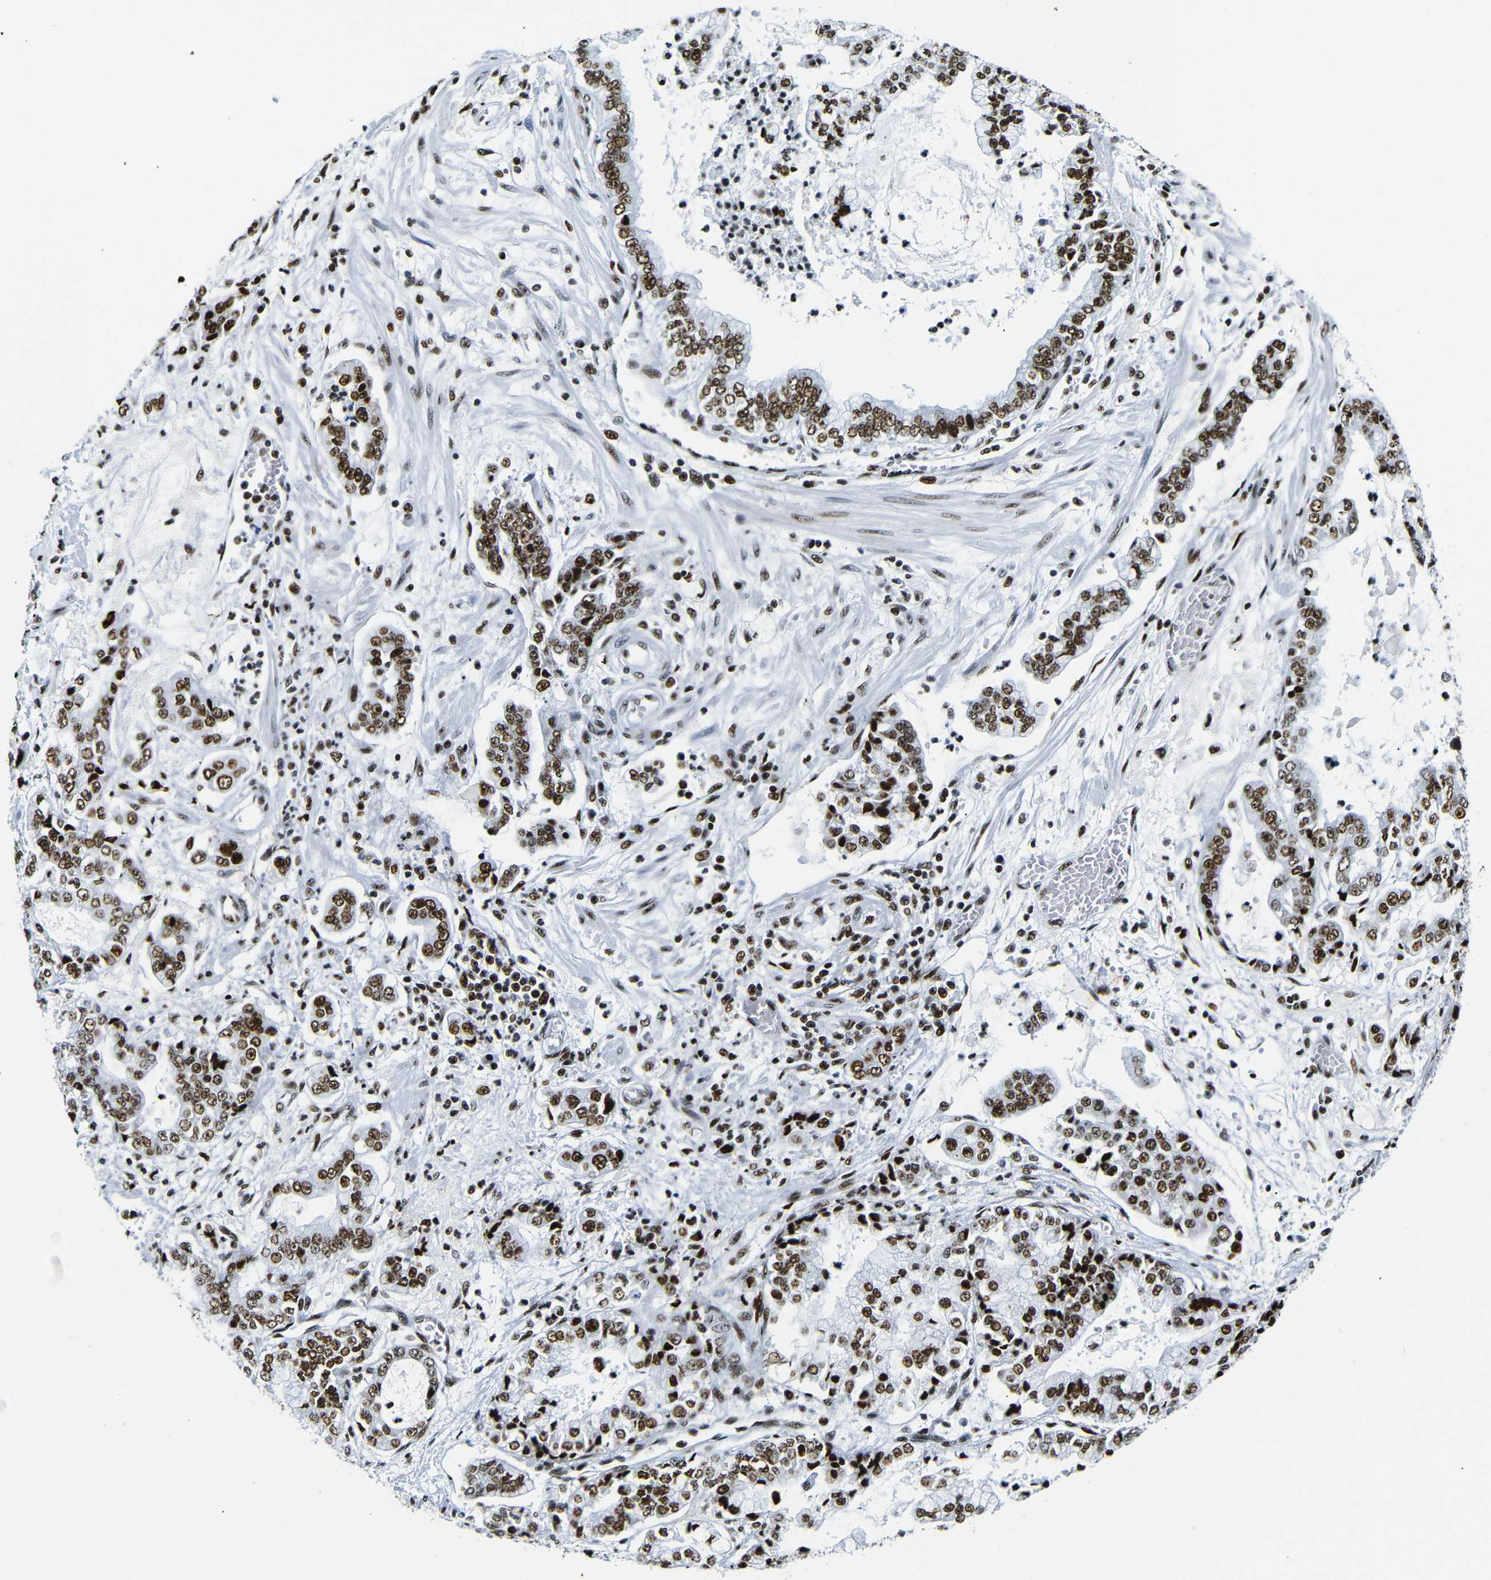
{"staining": {"intensity": "strong", "quantity": ">75%", "location": "nuclear"}, "tissue": "stomach cancer", "cell_type": "Tumor cells", "image_type": "cancer", "snomed": [{"axis": "morphology", "description": "Adenocarcinoma, NOS"}, {"axis": "topography", "description": "Stomach"}], "caption": "Protein staining shows strong nuclear expression in about >75% of tumor cells in stomach cancer (adenocarcinoma).", "gene": "SRSF1", "patient": {"sex": "male", "age": 76}}